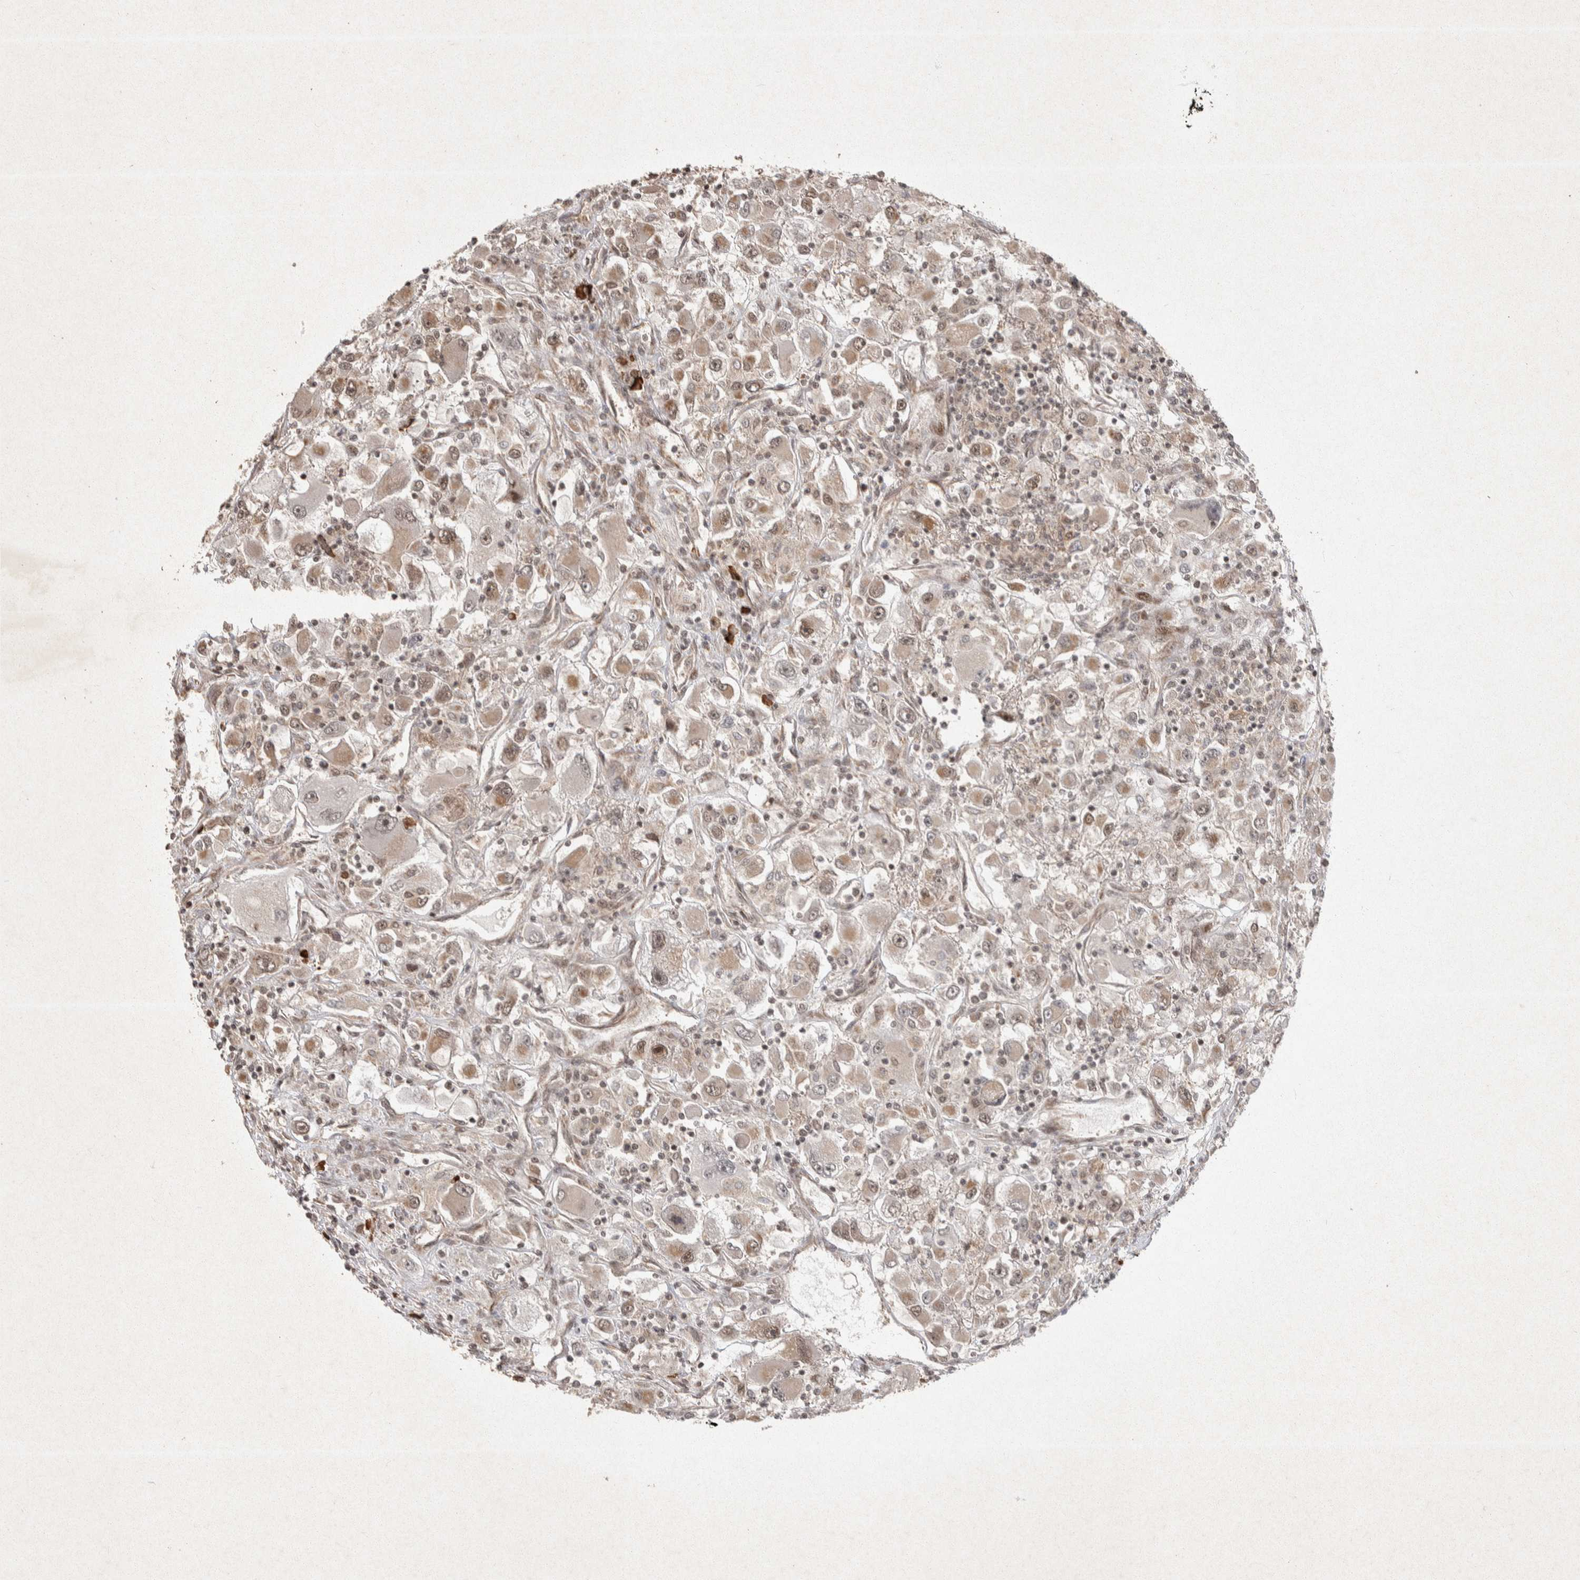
{"staining": {"intensity": "moderate", "quantity": ">75%", "location": "cytoplasmic/membranous,nuclear"}, "tissue": "renal cancer", "cell_type": "Tumor cells", "image_type": "cancer", "snomed": [{"axis": "morphology", "description": "Adenocarcinoma, NOS"}, {"axis": "topography", "description": "Kidney"}], "caption": "Brown immunohistochemical staining in human adenocarcinoma (renal) reveals moderate cytoplasmic/membranous and nuclear staining in about >75% of tumor cells.", "gene": "TOR1B", "patient": {"sex": "female", "age": 52}}